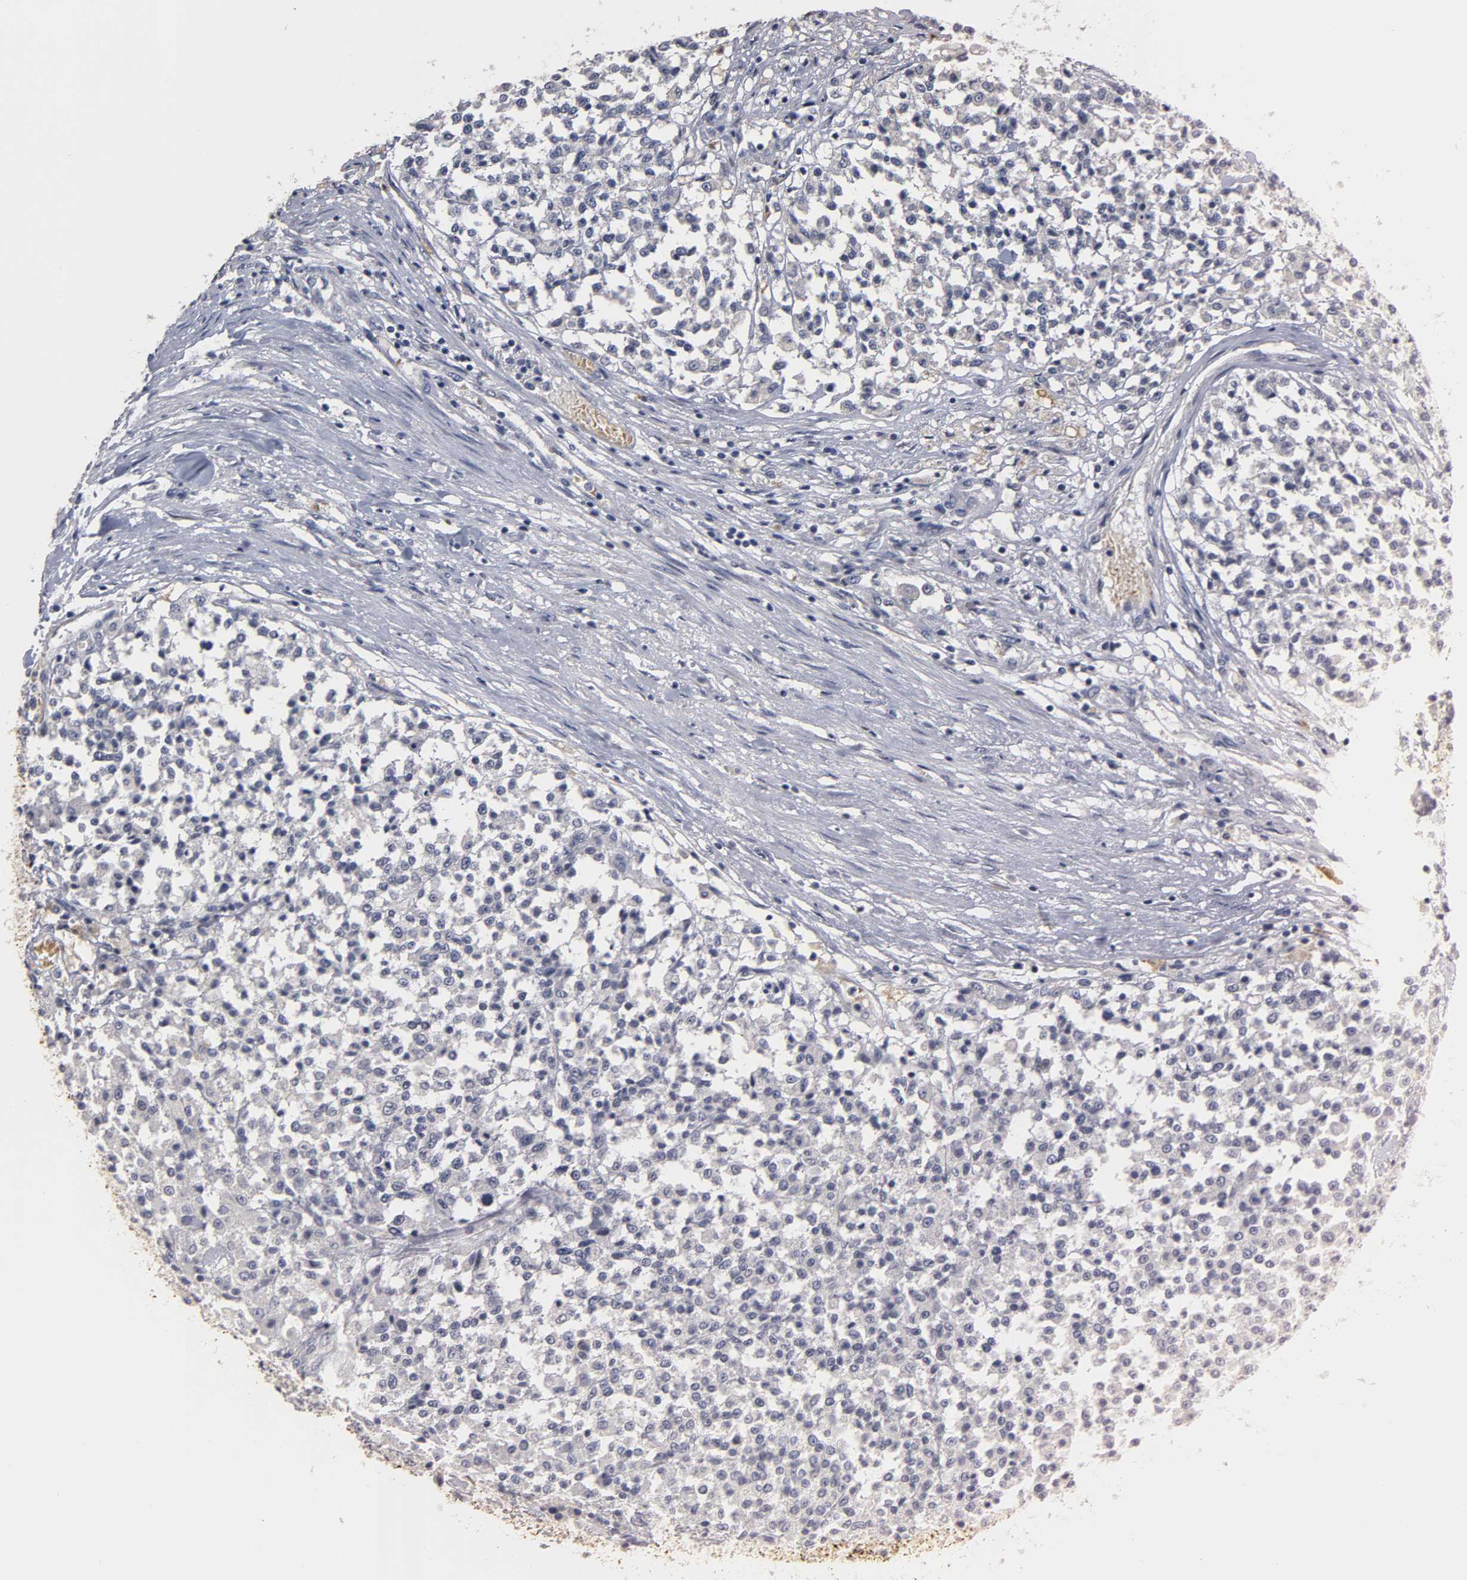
{"staining": {"intensity": "negative", "quantity": "none", "location": "none"}, "tissue": "testis cancer", "cell_type": "Tumor cells", "image_type": "cancer", "snomed": [{"axis": "morphology", "description": "Seminoma, NOS"}, {"axis": "topography", "description": "Testis"}], "caption": "The micrograph demonstrates no significant staining in tumor cells of testis cancer (seminoma).", "gene": "OVOL1", "patient": {"sex": "male", "age": 59}}